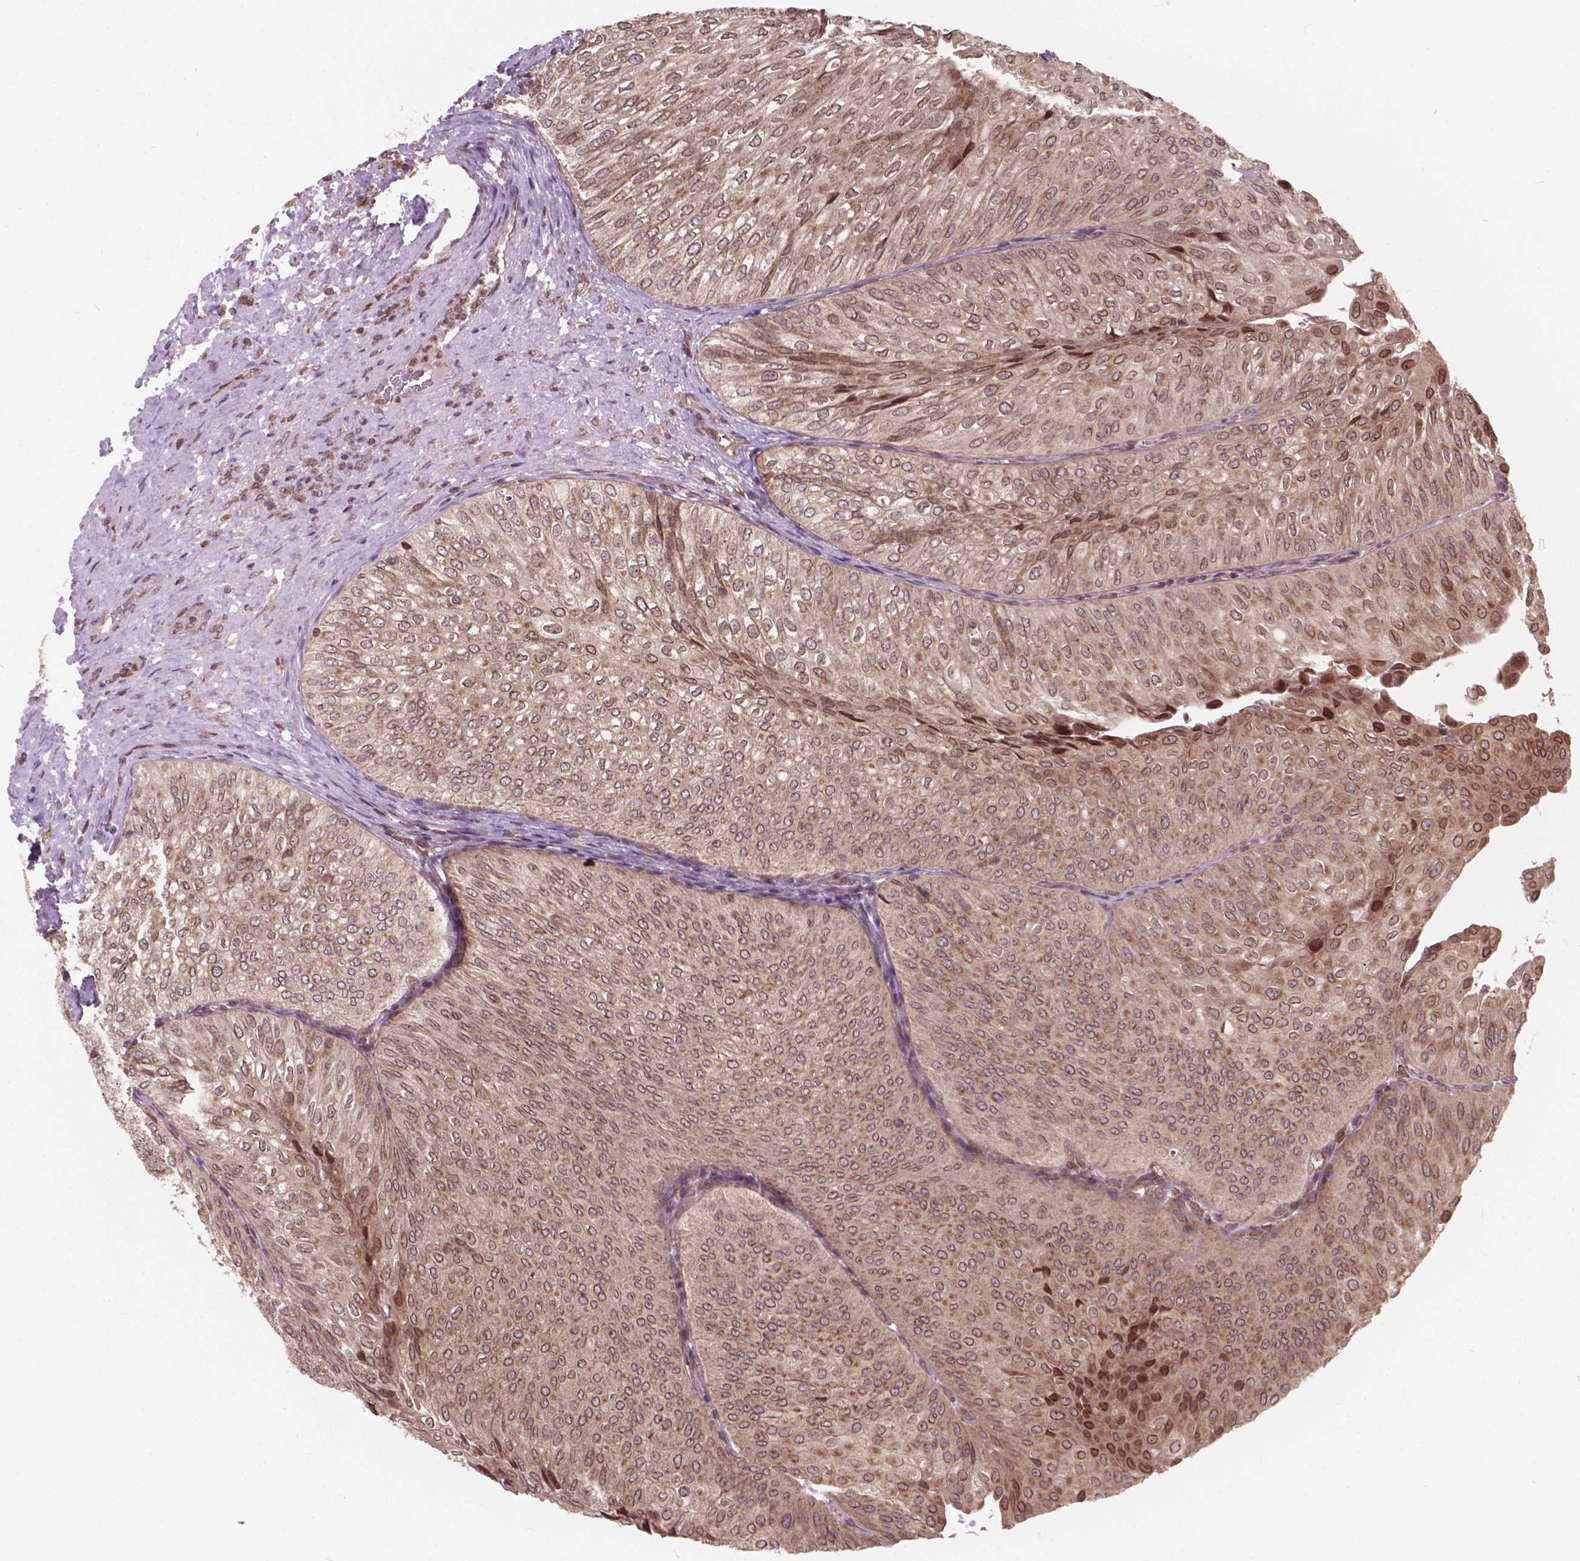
{"staining": {"intensity": "weak", "quantity": ">75%", "location": "cytoplasmic/membranous,nuclear"}, "tissue": "urothelial cancer", "cell_type": "Tumor cells", "image_type": "cancer", "snomed": [{"axis": "morphology", "description": "Urothelial carcinoma, NOS"}, {"axis": "topography", "description": "Urinary bladder"}], "caption": "Urothelial cancer stained for a protein exhibits weak cytoplasmic/membranous and nuclear positivity in tumor cells. (DAB IHC, brown staining for protein, blue staining for nuclei).", "gene": "MRPL33", "patient": {"sex": "male", "age": 62}}